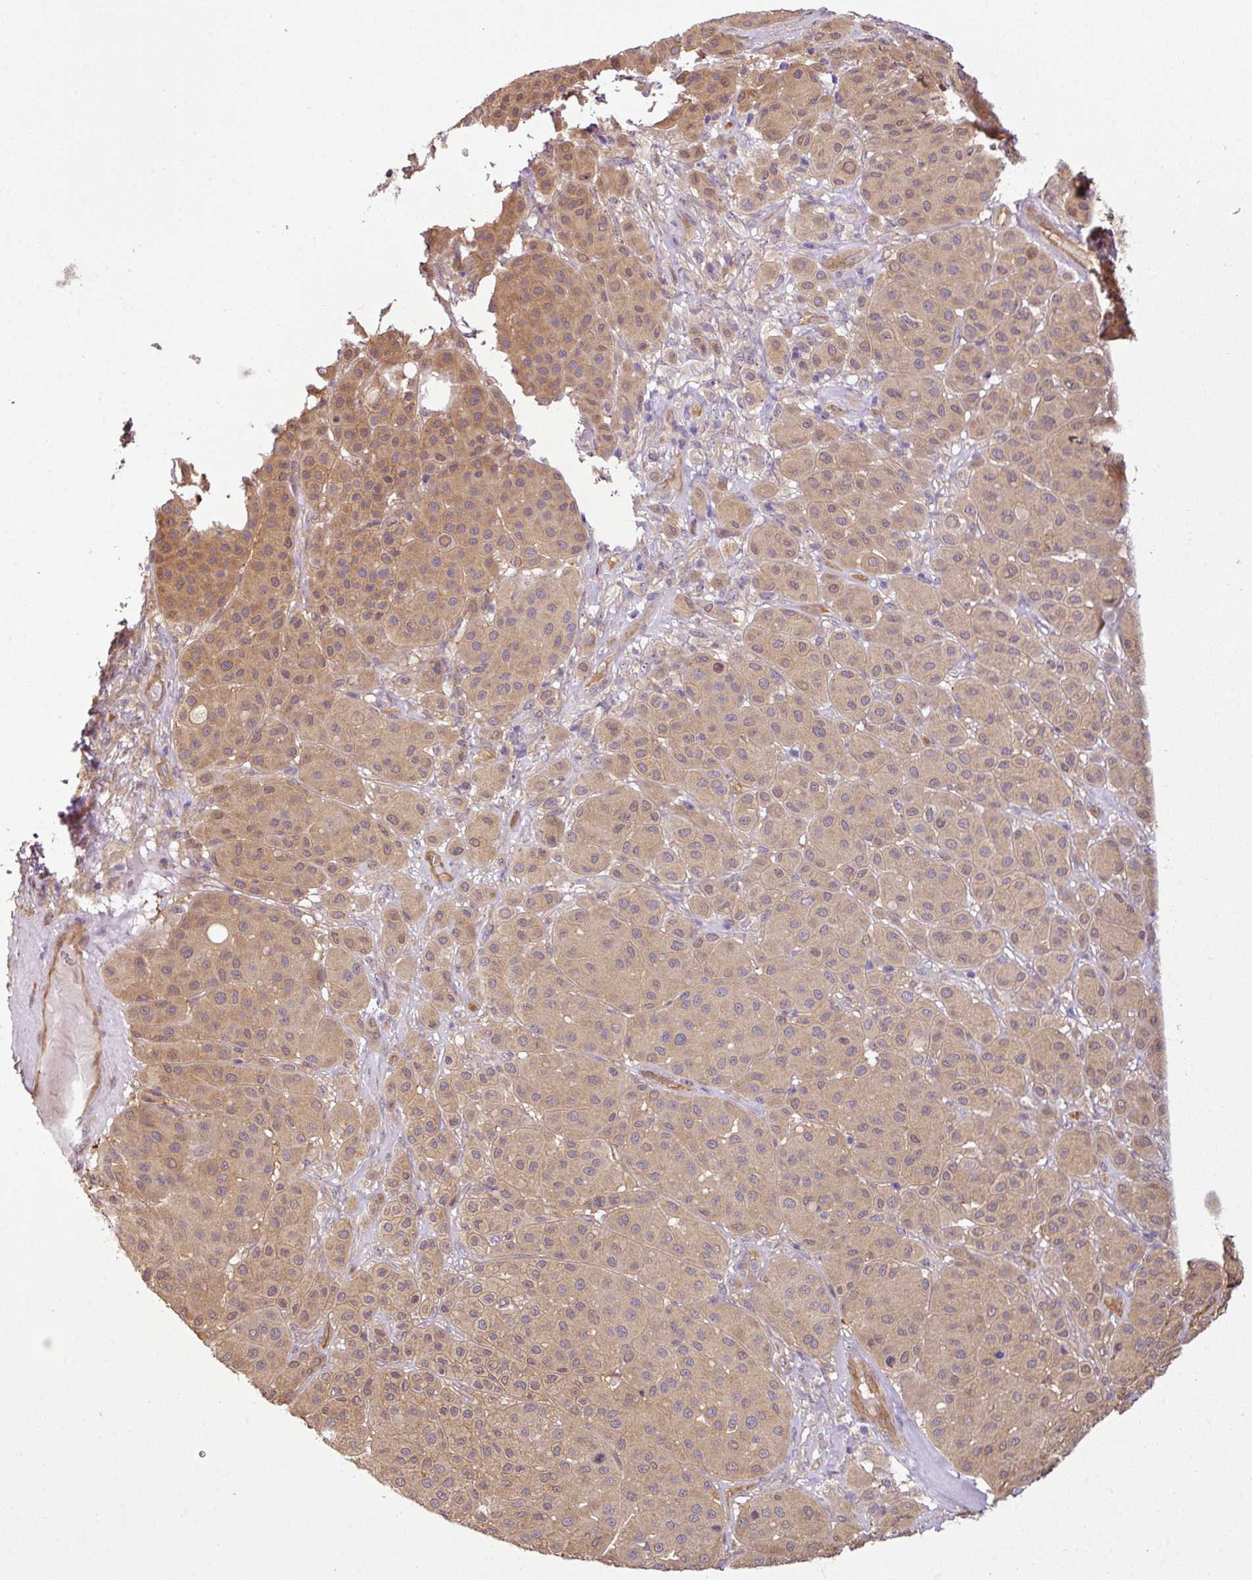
{"staining": {"intensity": "weak", "quantity": ">75%", "location": "cytoplasmic/membranous"}, "tissue": "melanoma", "cell_type": "Tumor cells", "image_type": "cancer", "snomed": [{"axis": "morphology", "description": "Malignant melanoma, Metastatic site"}, {"axis": "topography", "description": "Smooth muscle"}], "caption": "Immunohistochemical staining of human melanoma exhibits low levels of weak cytoplasmic/membranous expression in about >75% of tumor cells. Using DAB (3,3'-diaminobenzidine) (brown) and hematoxylin (blue) stains, captured at high magnification using brightfield microscopy.", "gene": "ANKRD18A", "patient": {"sex": "male", "age": 41}}